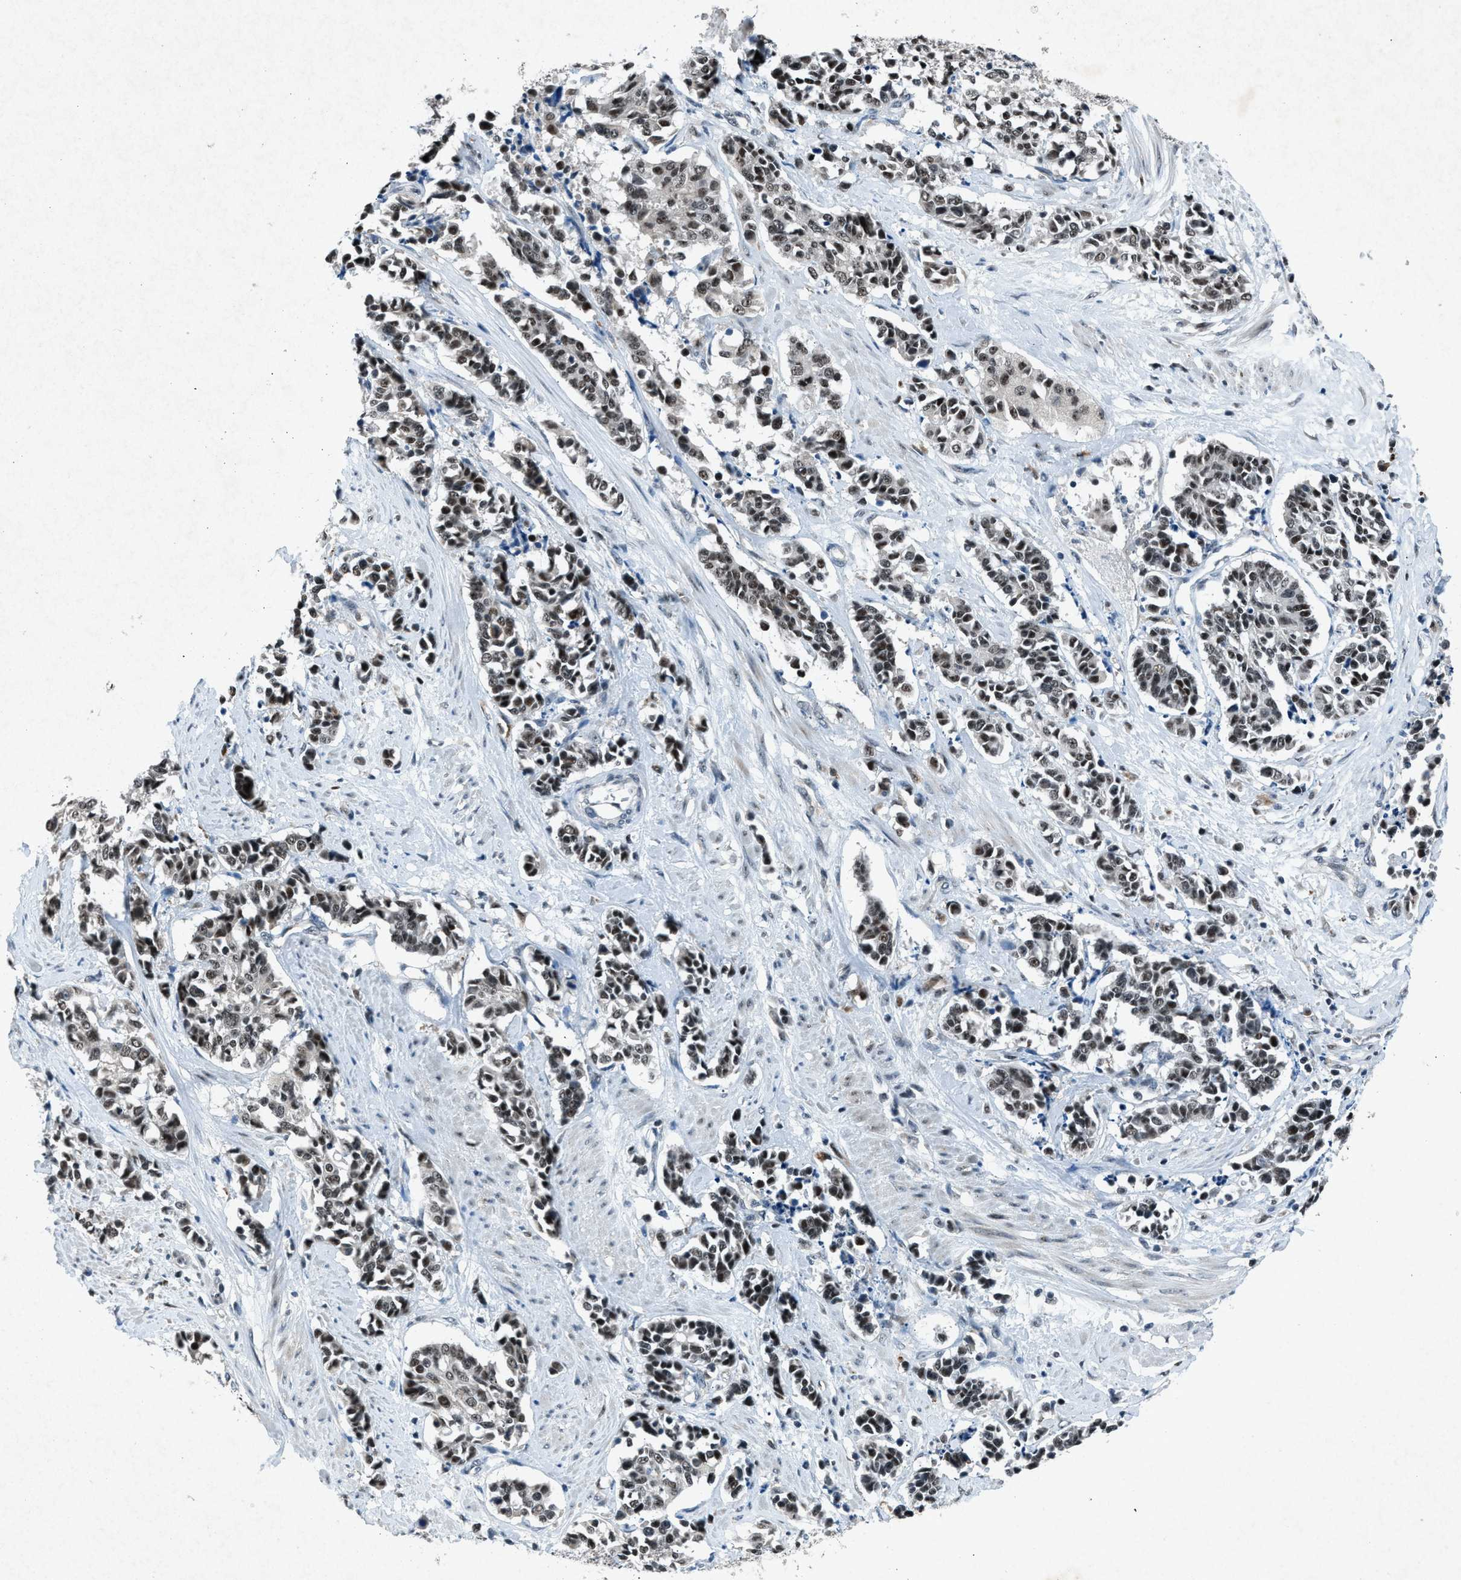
{"staining": {"intensity": "moderate", "quantity": ">75%", "location": "nuclear"}, "tissue": "cervical cancer", "cell_type": "Tumor cells", "image_type": "cancer", "snomed": [{"axis": "morphology", "description": "Squamous cell carcinoma, NOS"}, {"axis": "topography", "description": "Cervix"}], "caption": "Tumor cells demonstrate medium levels of moderate nuclear expression in approximately >75% of cells in human cervical cancer (squamous cell carcinoma).", "gene": "ADCY1", "patient": {"sex": "female", "age": 35}}